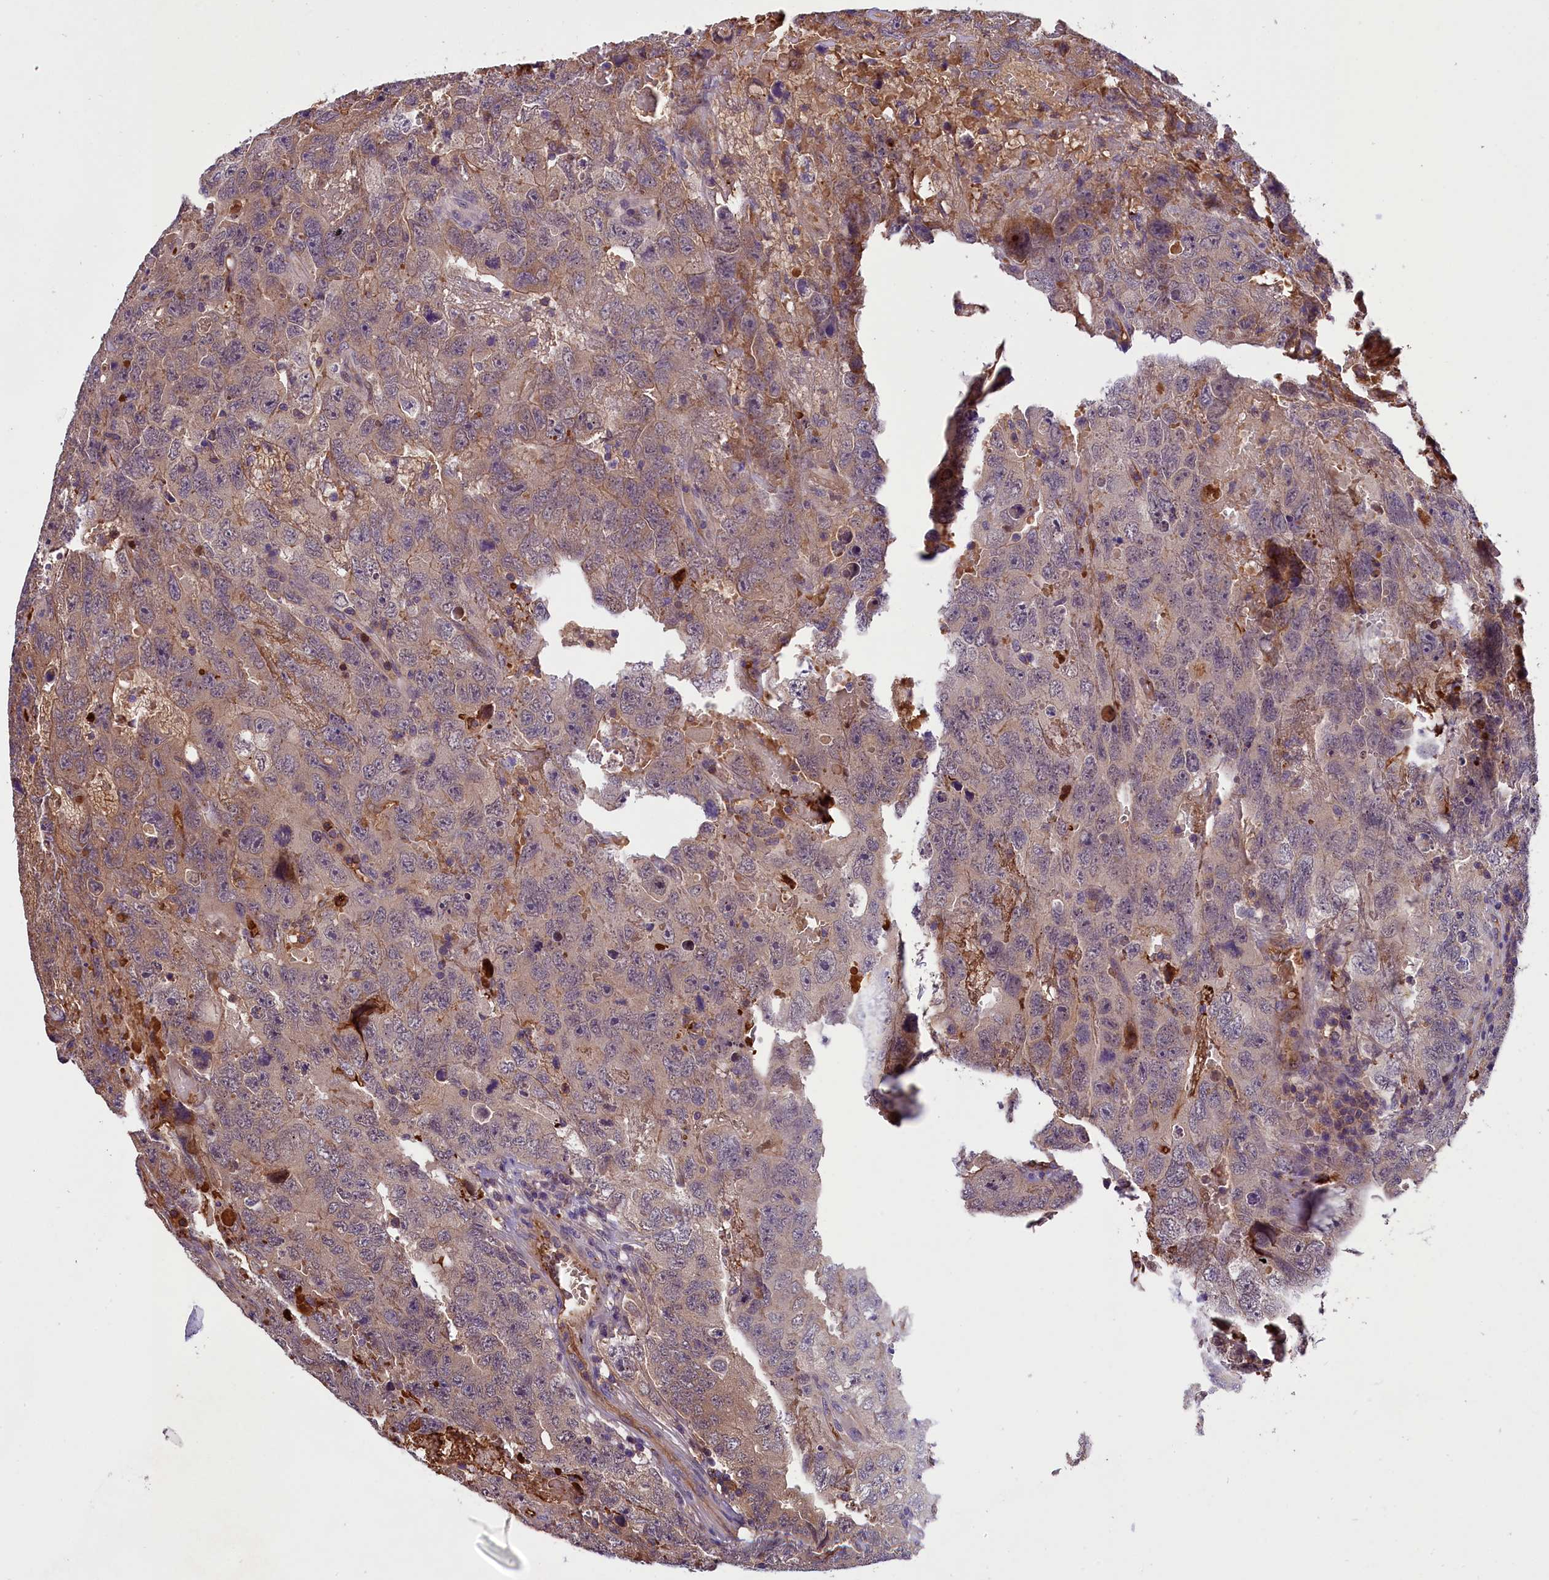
{"staining": {"intensity": "weak", "quantity": "<25%", "location": "cytoplasmic/membranous"}, "tissue": "testis cancer", "cell_type": "Tumor cells", "image_type": "cancer", "snomed": [{"axis": "morphology", "description": "Carcinoma, Embryonal, NOS"}, {"axis": "topography", "description": "Testis"}], "caption": "Immunohistochemical staining of human testis cancer (embryonal carcinoma) demonstrates no significant positivity in tumor cells.", "gene": "PHAF1", "patient": {"sex": "male", "age": 45}}